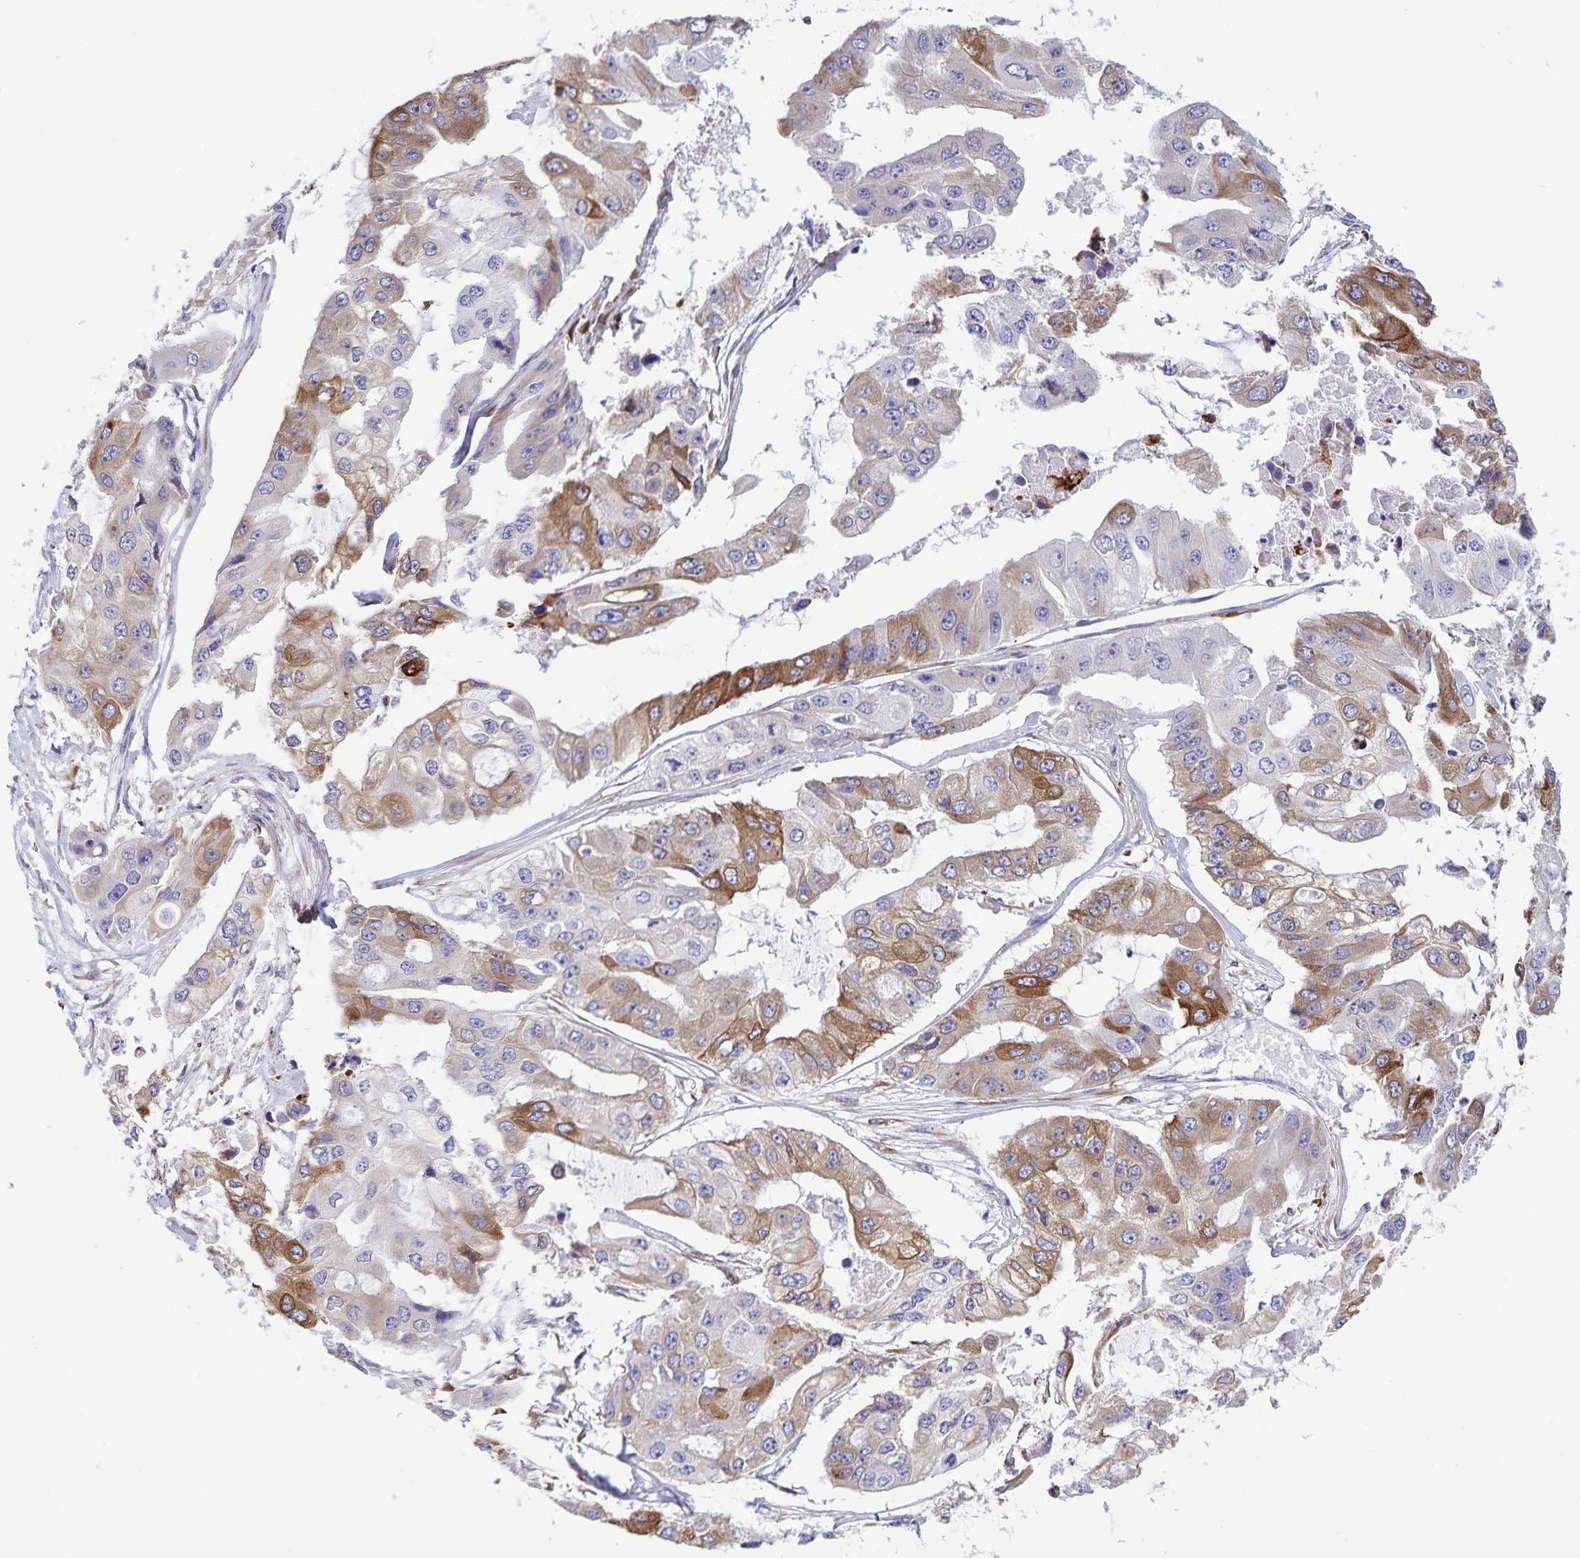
{"staining": {"intensity": "moderate", "quantity": "25%-75%", "location": "cytoplasmic/membranous"}, "tissue": "ovarian cancer", "cell_type": "Tumor cells", "image_type": "cancer", "snomed": [{"axis": "morphology", "description": "Cystadenocarcinoma, serous, NOS"}, {"axis": "topography", "description": "Ovary"}], "caption": "Immunohistochemical staining of ovarian serous cystadenocarcinoma exhibits medium levels of moderate cytoplasmic/membranous expression in about 25%-75% of tumor cells.", "gene": "RCN1", "patient": {"sex": "female", "age": 56}}